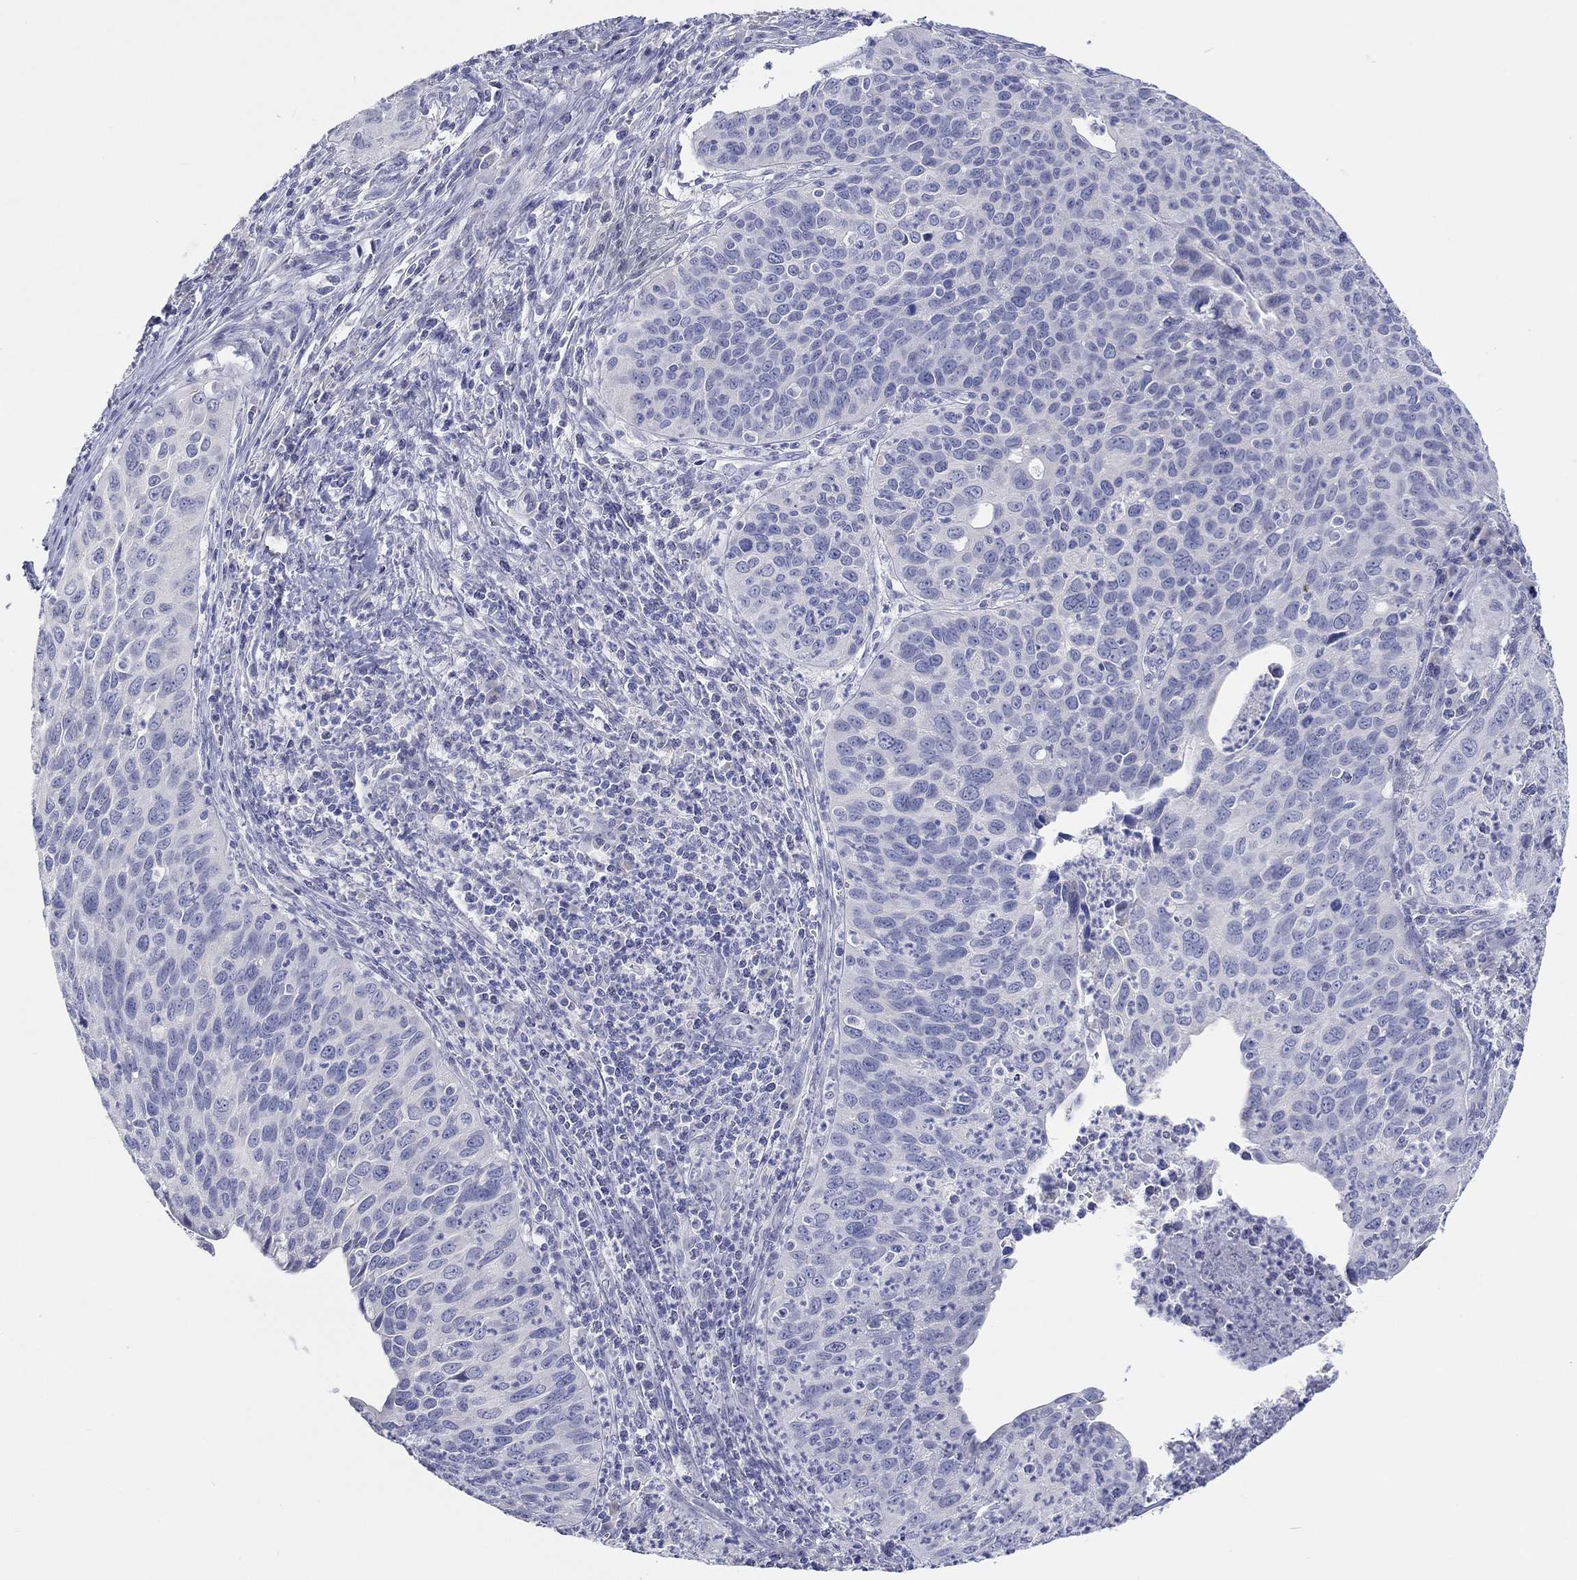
{"staining": {"intensity": "negative", "quantity": "none", "location": "none"}, "tissue": "cervical cancer", "cell_type": "Tumor cells", "image_type": "cancer", "snomed": [{"axis": "morphology", "description": "Squamous cell carcinoma, NOS"}, {"axis": "topography", "description": "Cervix"}], "caption": "Immunohistochemistry (IHC) of human squamous cell carcinoma (cervical) displays no expression in tumor cells.", "gene": "LRRC4C", "patient": {"sex": "female", "age": 26}}